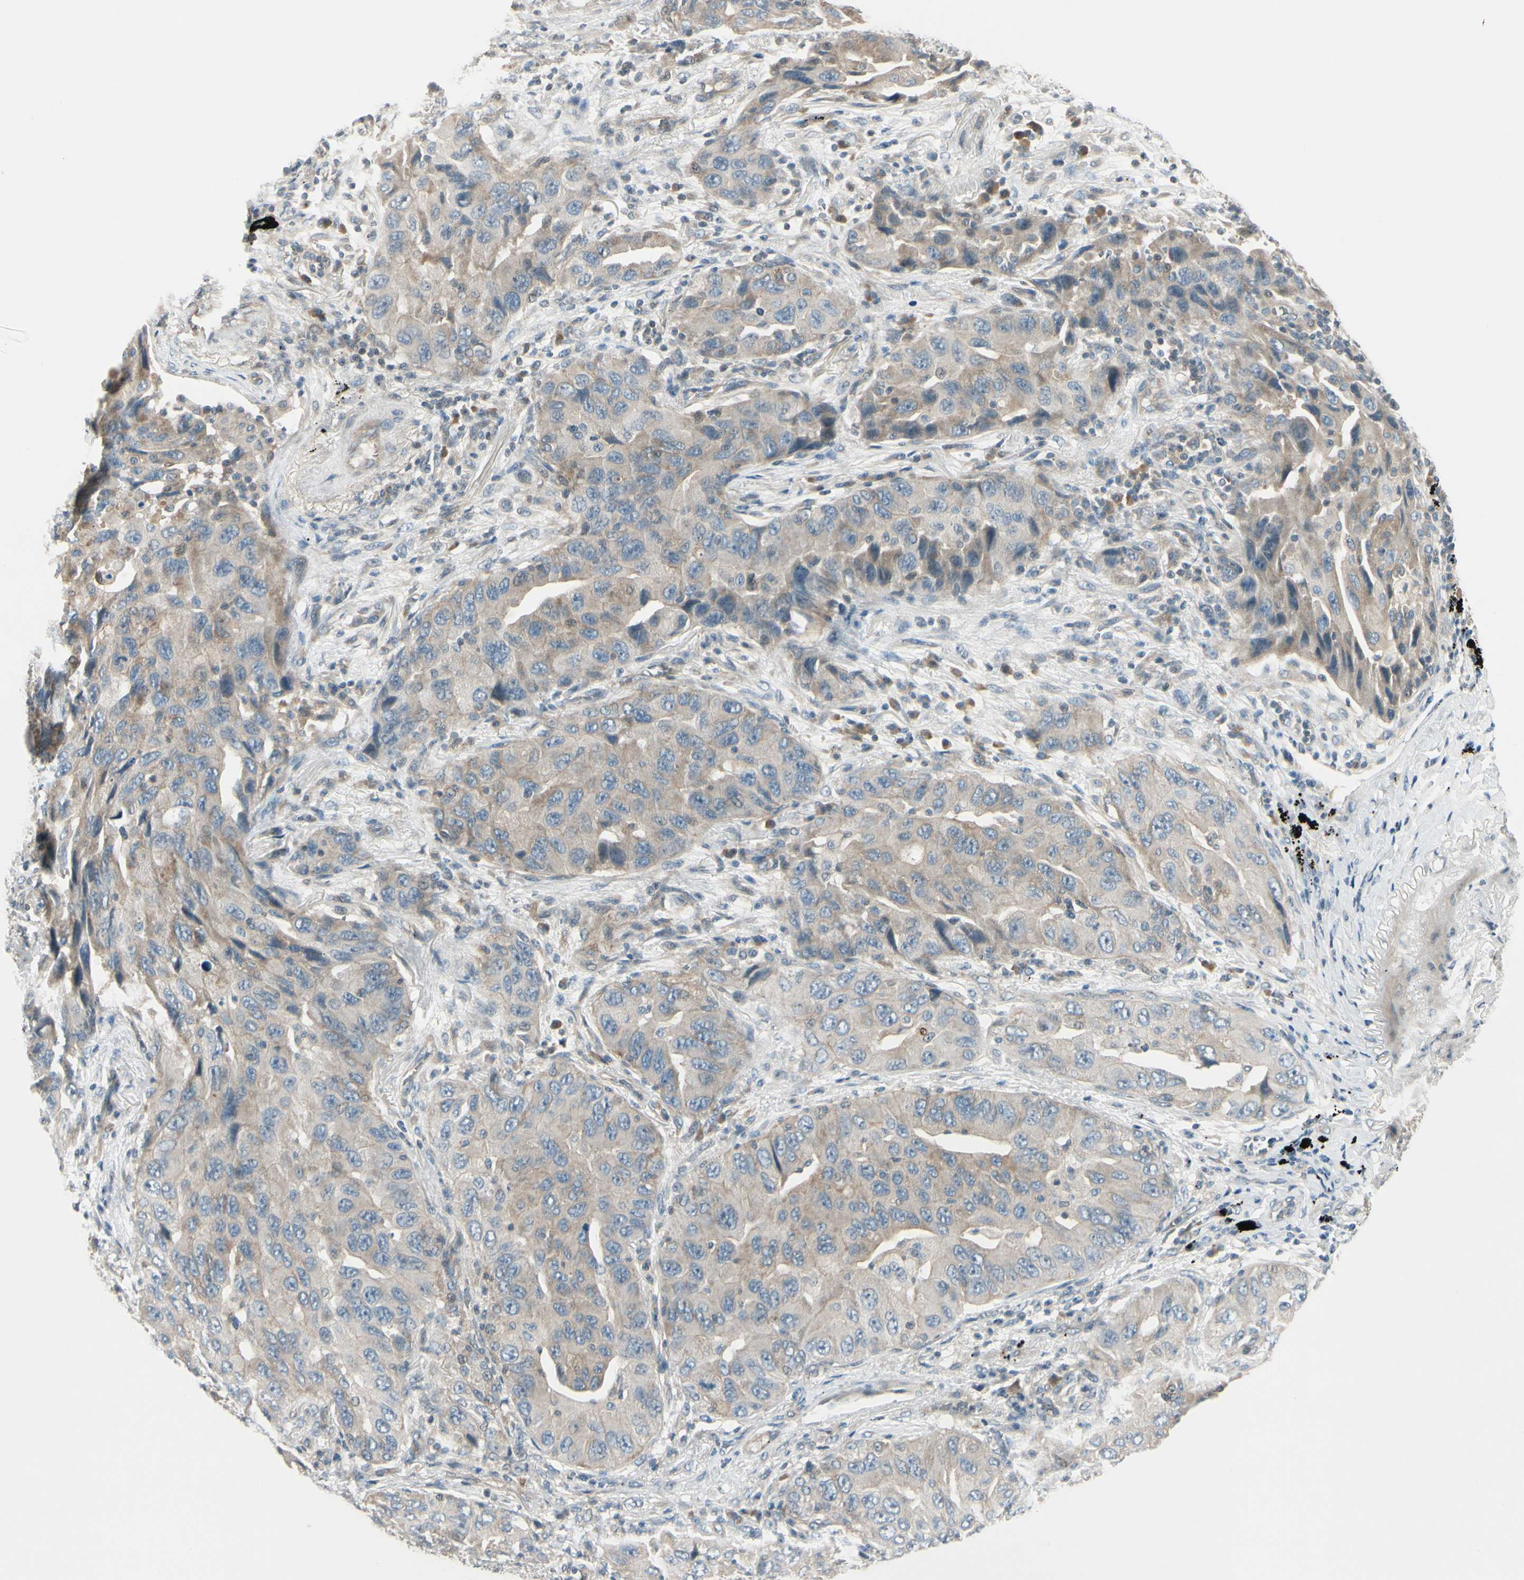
{"staining": {"intensity": "weak", "quantity": "<25%", "location": "cytoplasmic/membranous"}, "tissue": "lung cancer", "cell_type": "Tumor cells", "image_type": "cancer", "snomed": [{"axis": "morphology", "description": "Adenocarcinoma, NOS"}, {"axis": "topography", "description": "Lung"}], "caption": "This is a photomicrograph of immunohistochemistry (IHC) staining of lung adenocarcinoma, which shows no expression in tumor cells.", "gene": "PPP3CB", "patient": {"sex": "female", "age": 65}}